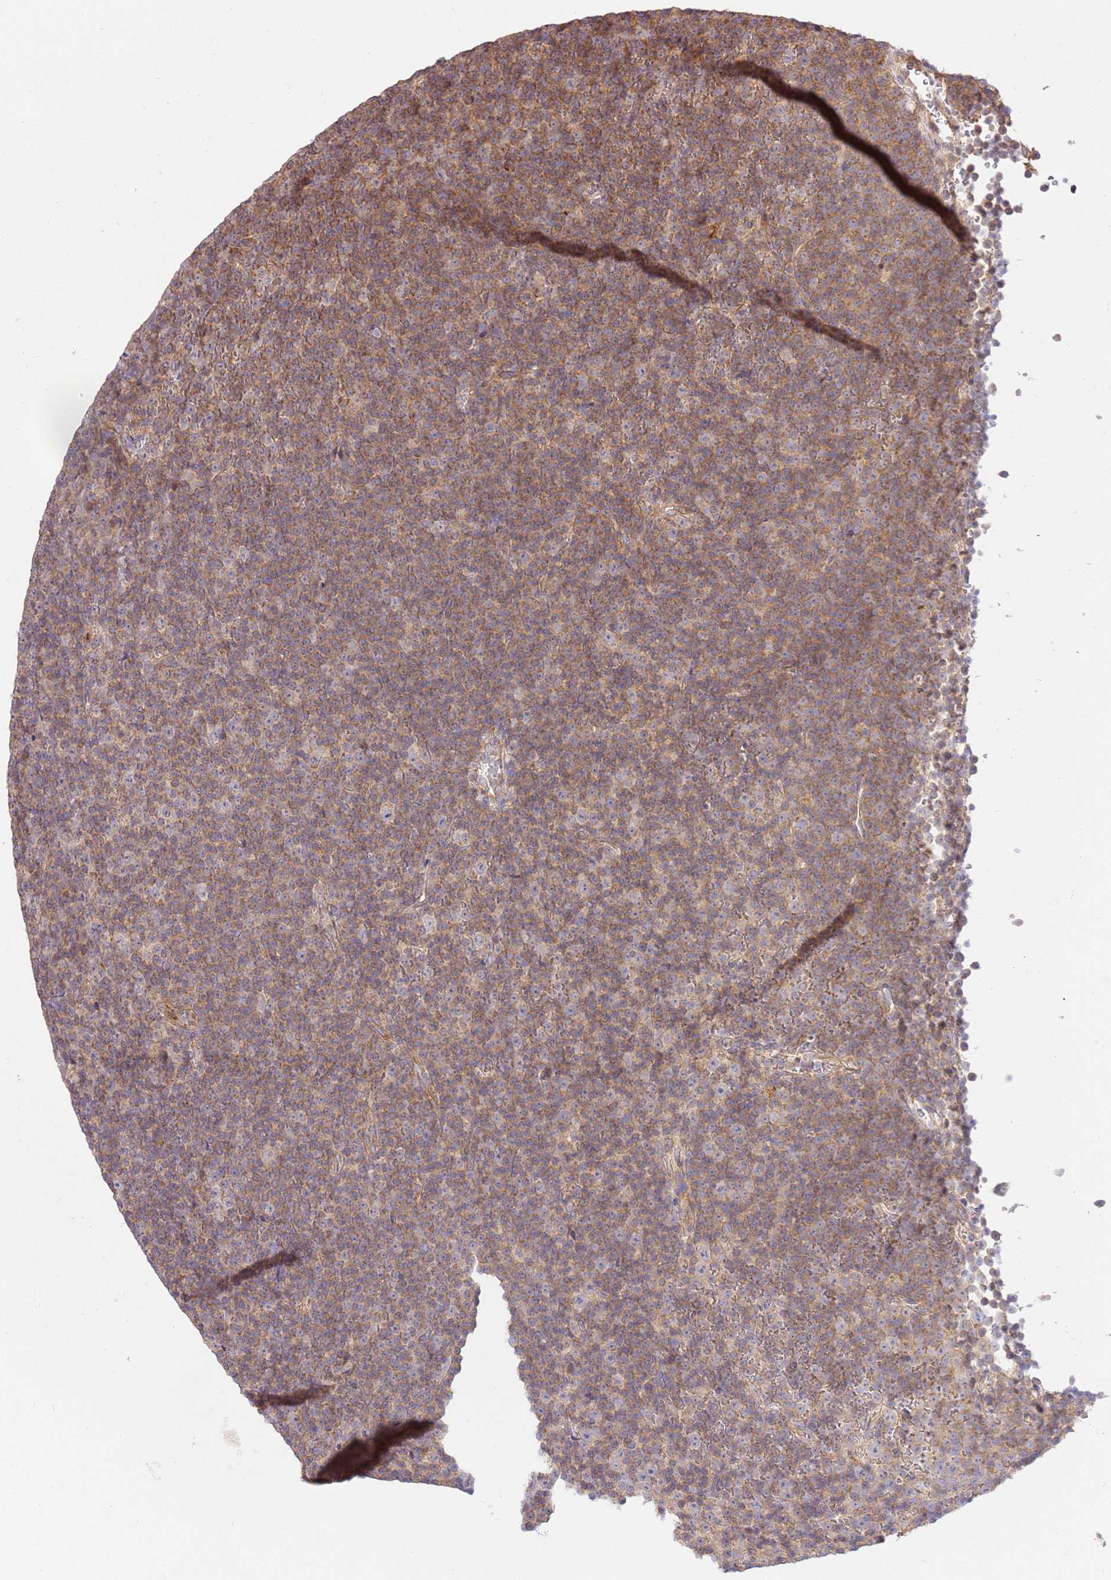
{"staining": {"intensity": "moderate", "quantity": ">75%", "location": "cytoplasmic/membranous"}, "tissue": "lymphoma", "cell_type": "Tumor cells", "image_type": "cancer", "snomed": [{"axis": "morphology", "description": "Malignant lymphoma, non-Hodgkin's type, Low grade"}, {"axis": "topography", "description": "Lymph node"}], "caption": "There is medium levels of moderate cytoplasmic/membranous expression in tumor cells of lymphoma, as demonstrated by immunohistochemical staining (brown color).", "gene": "SPATA2L", "patient": {"sex": "female", "age": 67}}